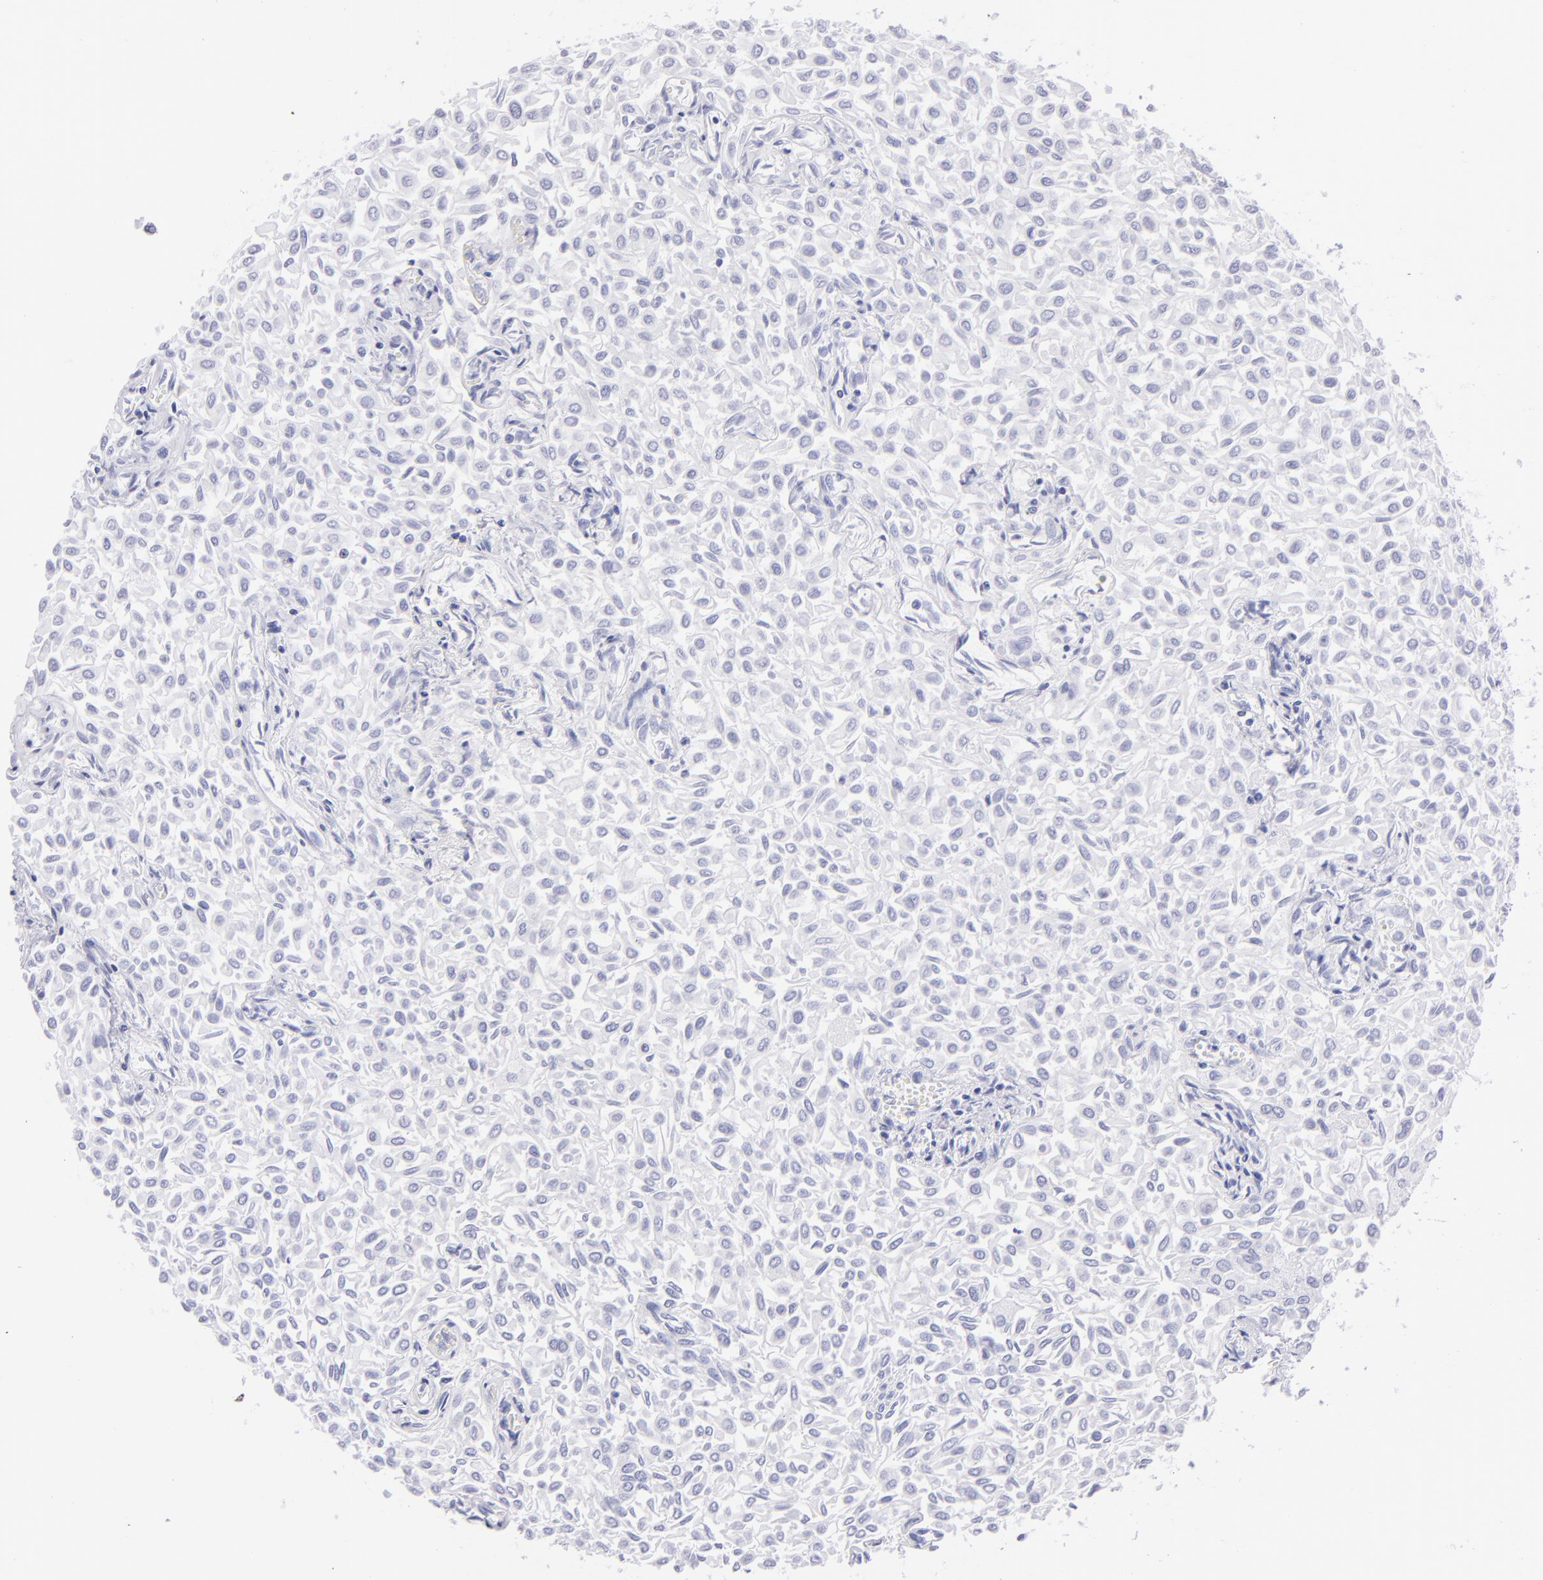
{"staining": {"intensity": "negative", "quantity": "none", "location": "none"}, "tissue": "urothelial cancer", "cell_type": "Tumor cells", "image_type": "cancer", "snomed": [{"axis": "morphology", "description": "Urothelial carcinoma, Low grade"}, {"axis": "topography", "description": "Urinary bladder"}], "caption": "Immunohistochemical staining of human low-grade urothelial carcinoma displays no significant positivity in tumor cells. Nuclei are stained in blue.", "gene": "PRPH", "patient": {"sex": "male", "age": 64}}